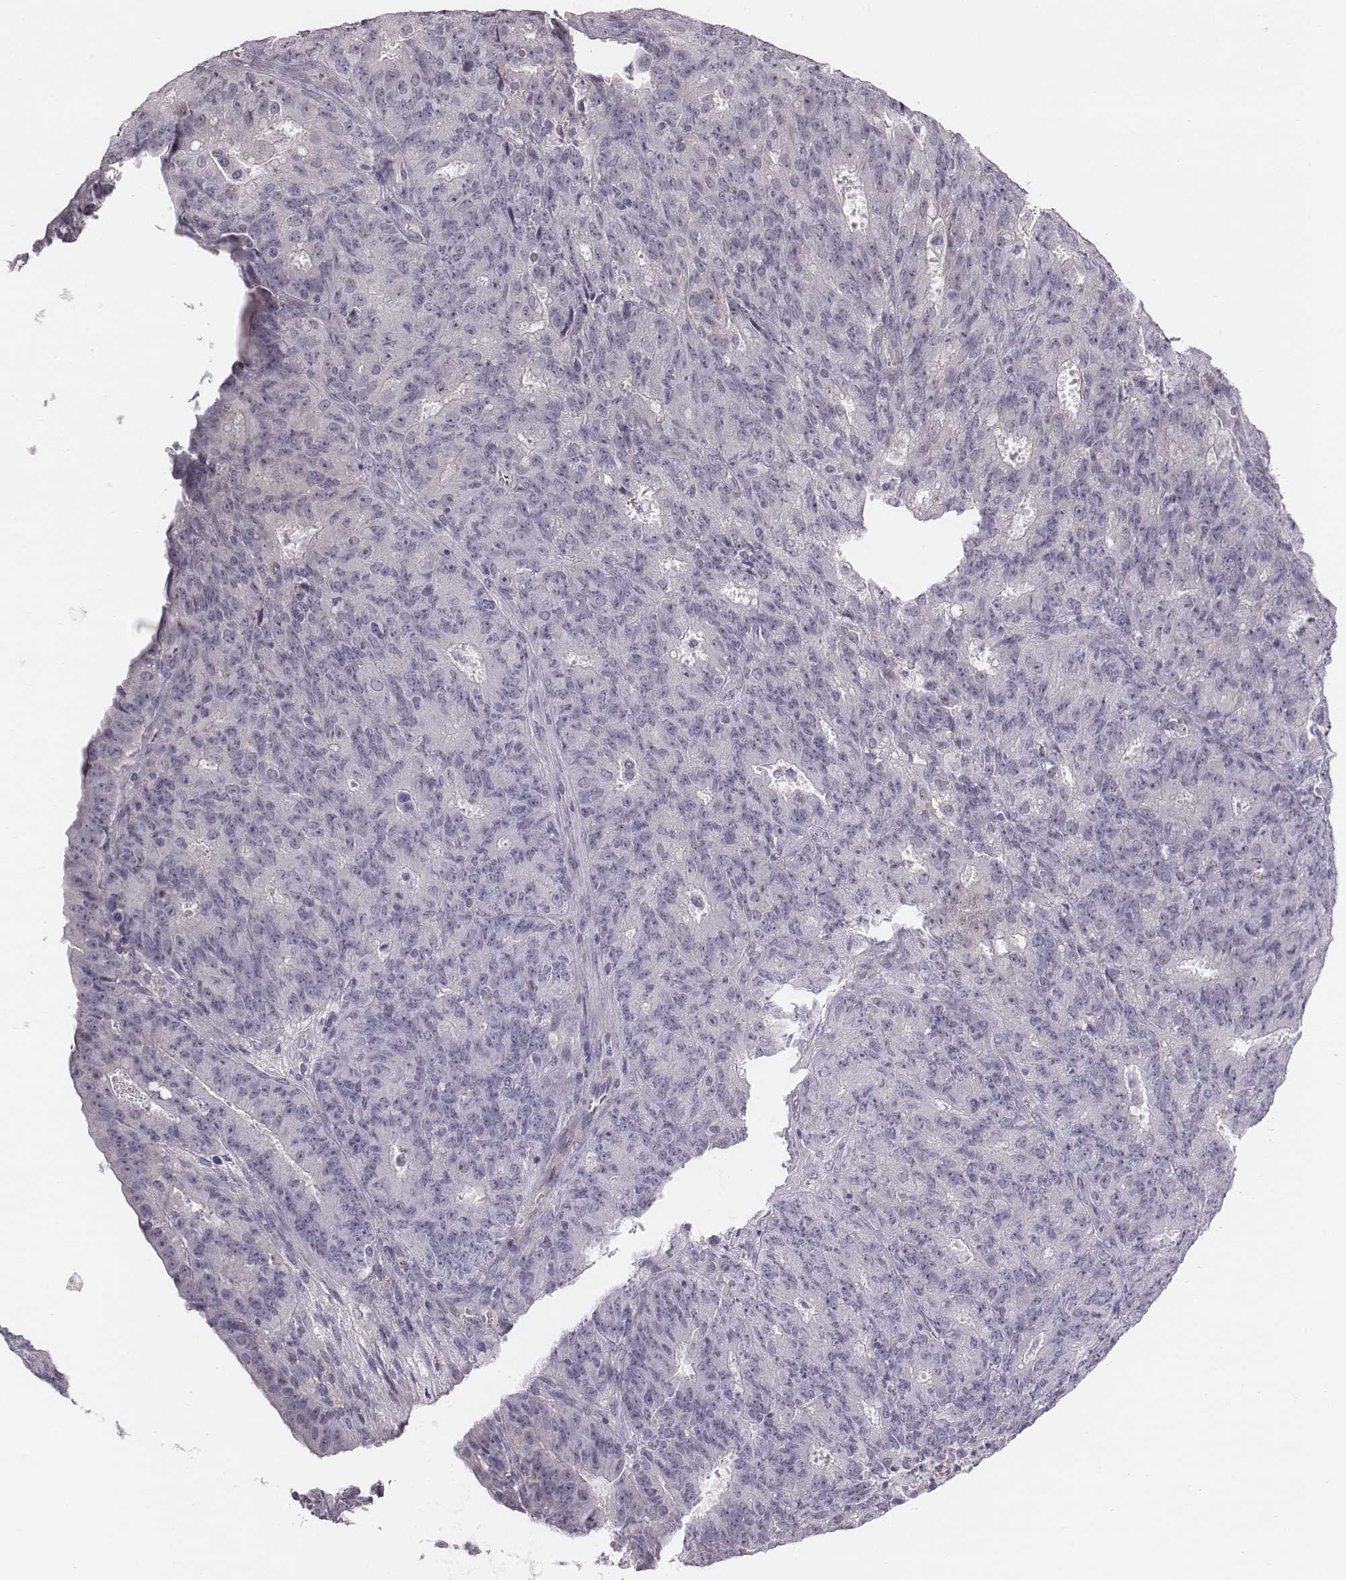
{"staining": {"intensity": "negative", "quantity": "none", "location": "none"}, "tissue": "ovarian cancer", "cell_type": "Tumor cells", "image_type": "cancer", "snomed": [{"axis": "morphology", "description": "Carcinoma, endometroid"}, {"axis": "topography", "description": "Ovary"}], "caption": "A photomicrograph of human ovarian cancer (endometroid carcinoma) is negative for staining in tumor cells. (Brightfield microscopy of DAB (3,3'-diaminobenzidine) immunohistochemistry at high magnification).", "gene": "CACNG4", "patient": {"sex": "female", "age": 42}}